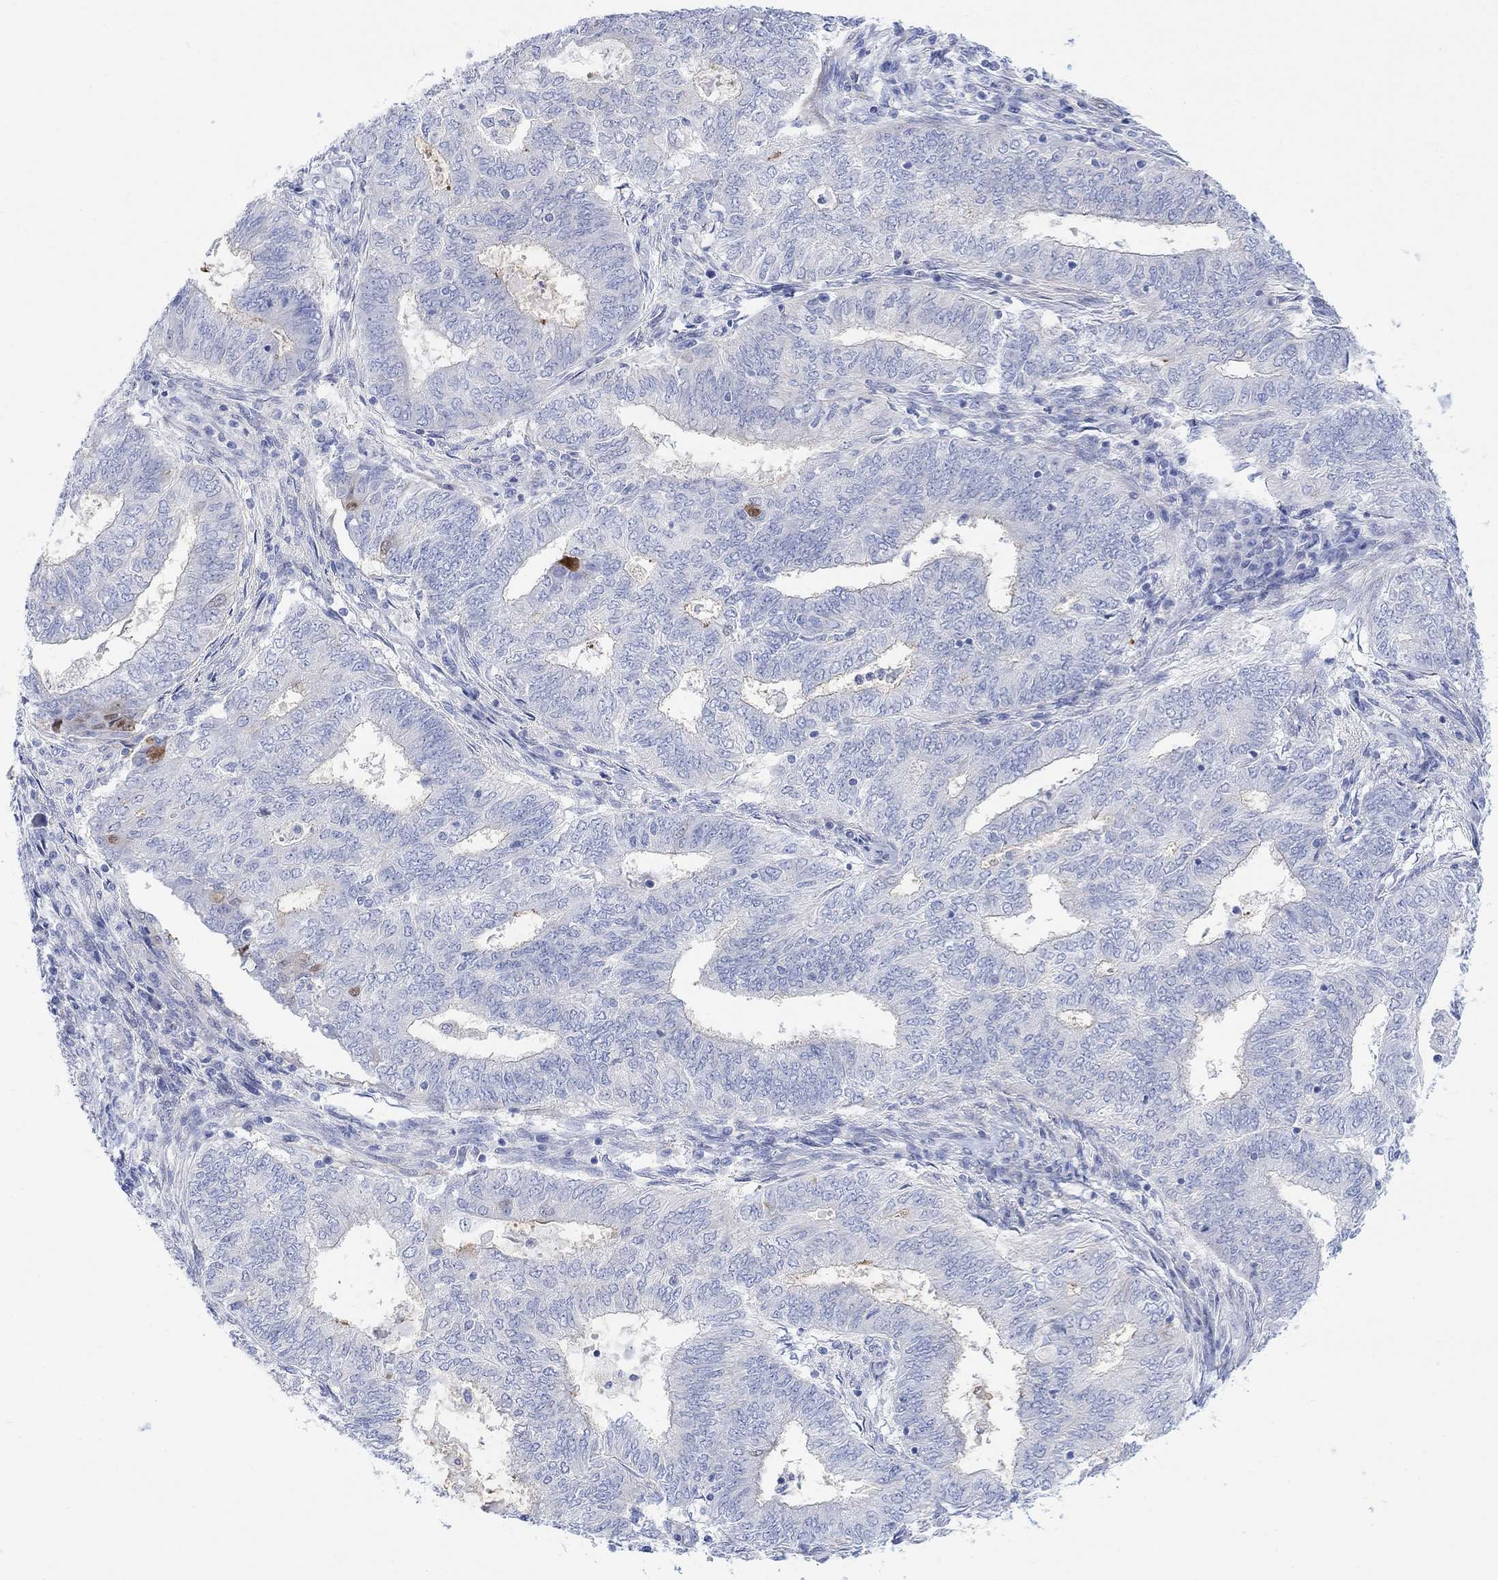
{"staining": {"intensity": "negative", "quantity": "none", "location": "none"}, "tissue": "endometrial cancer", "cell_type": "Tumor cells", "image_type": "cancer", "snomed": [{"axis": "morphology", "description": "Adenocarcinoma, NOS"}, {"axis": "topography", "description": "Endometrium"}], "caption": "Immunohistochemistry micrograph of endometrial cancer stained for a protein (brown), which demonstrates no positivity in tumor cells.", "gene": "TLDC2", "patient": {"sex": "female", "age": 62}}